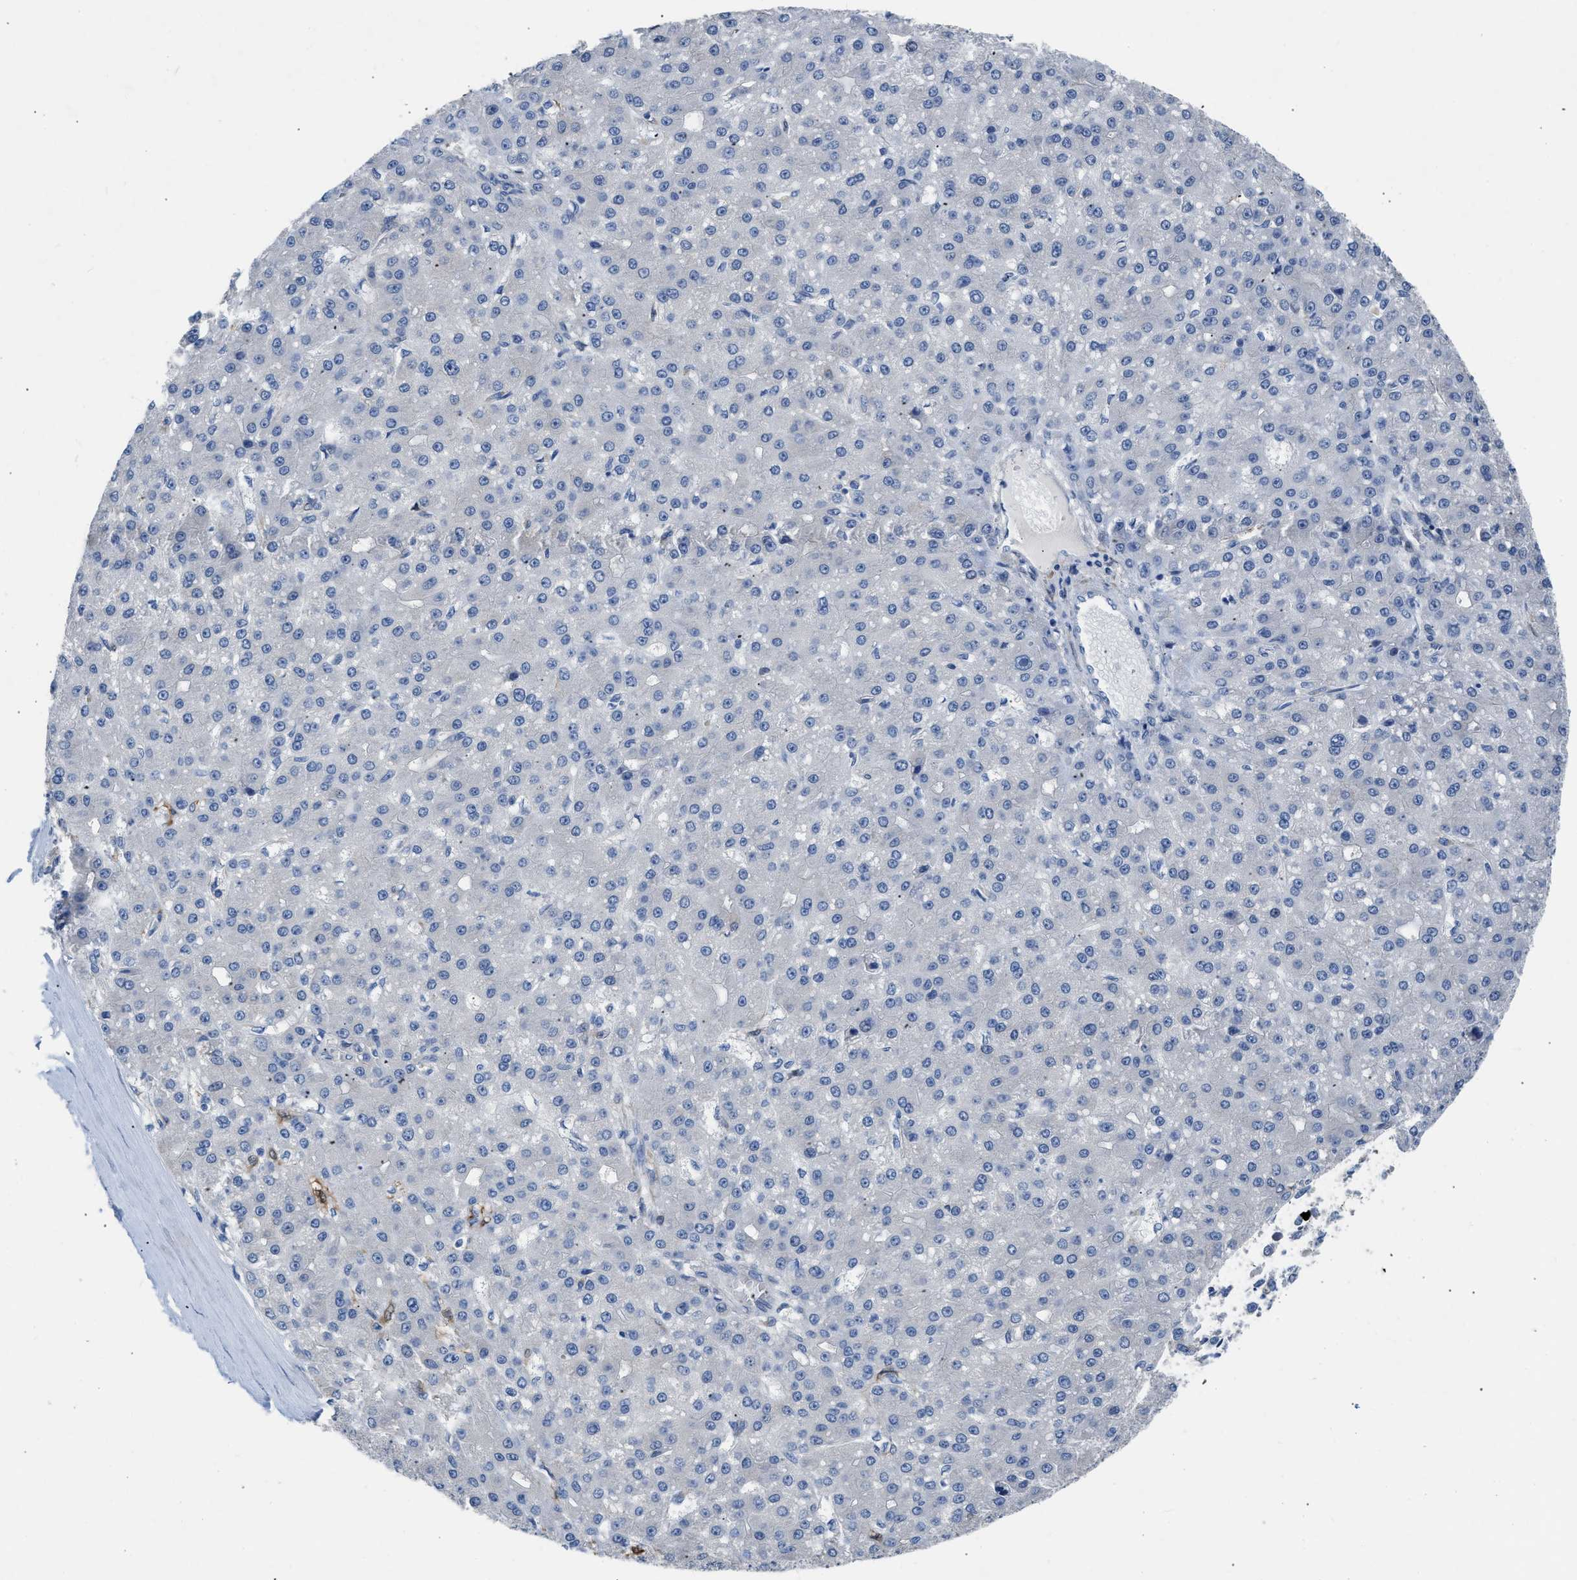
{"staining": {"intensity": "negative", "quantity": "none", "location": "none"}, "tissue": "liver cancer", "cell_type": "Tumor cells", "image_type": "cancer", "snomed": [{"axis": "morphology", "description": "Carcinoma, Hepatocellular, NOS"}, {"axis": "topography", "description": "Liver"}], "caption": "Histopathology image shows no protein positivity in tumor cells of hepatocellular carcinoma (liver) tissue.", "gene": "RBP1", "patient": {"sex": "male", "age": 67}}